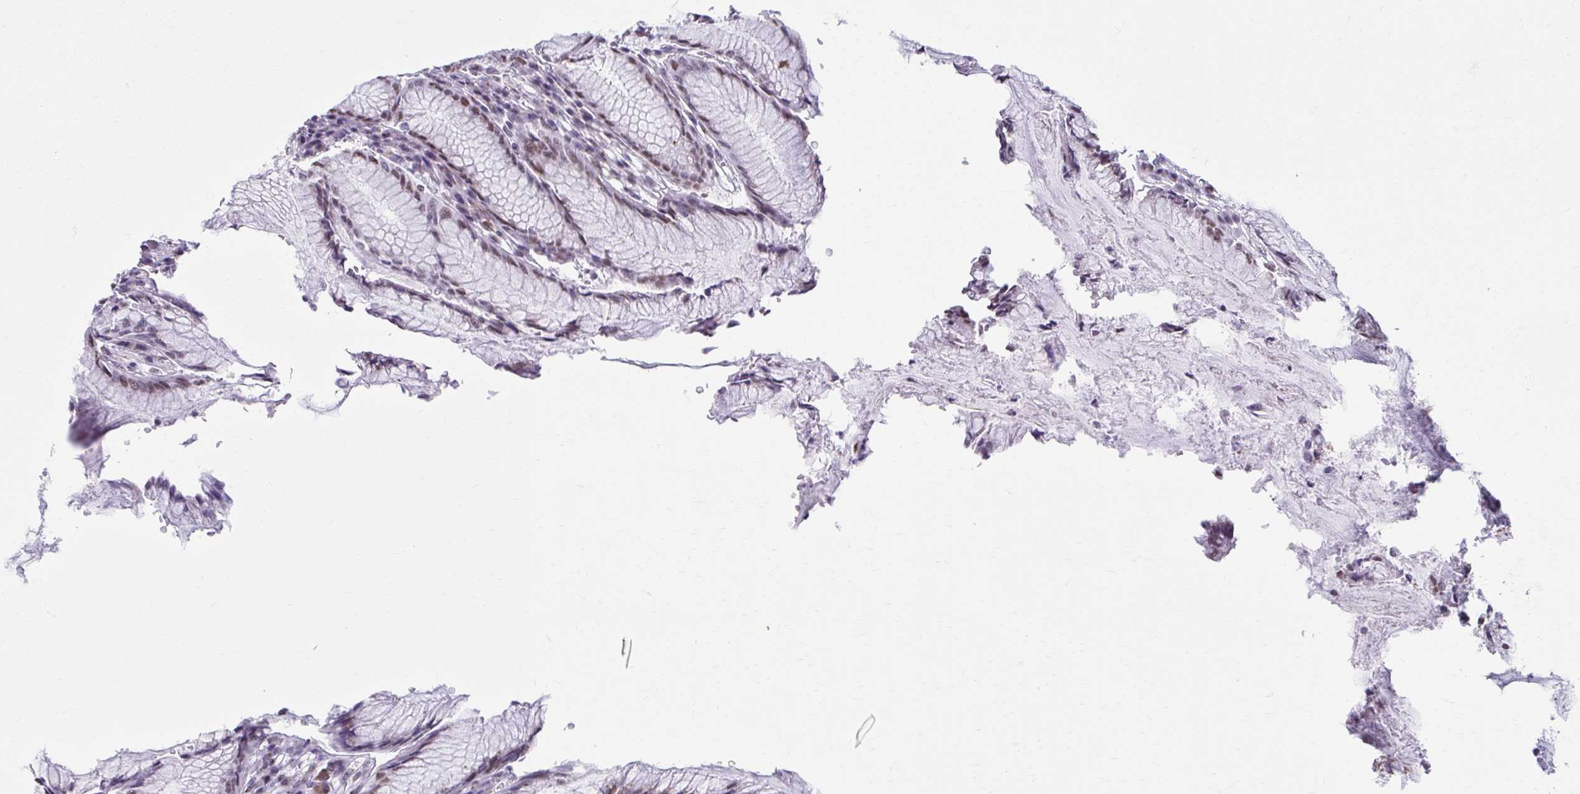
{"staining": {"intensity": "moderate", "quantity": "25%-75%", "location": "cytoplasmic/membranous,nuclear"}, "tissue": "stomach", "cell_type": "Glandular cells", "image_type": "normal", "snomed": [{"axis": "morphology", "description": "Normal tissue, NOS"}, {"axis": "topography", "description": "Stomach"}], "caption": "Glandular cells exhibit medium levels of moderate cytoplasmic/membranous,nuclear positivity in approximately 25%-75% of cells in benign human stomach.", "gene": "ZNF682", "patient": {"sex": "male", "age": 55}}